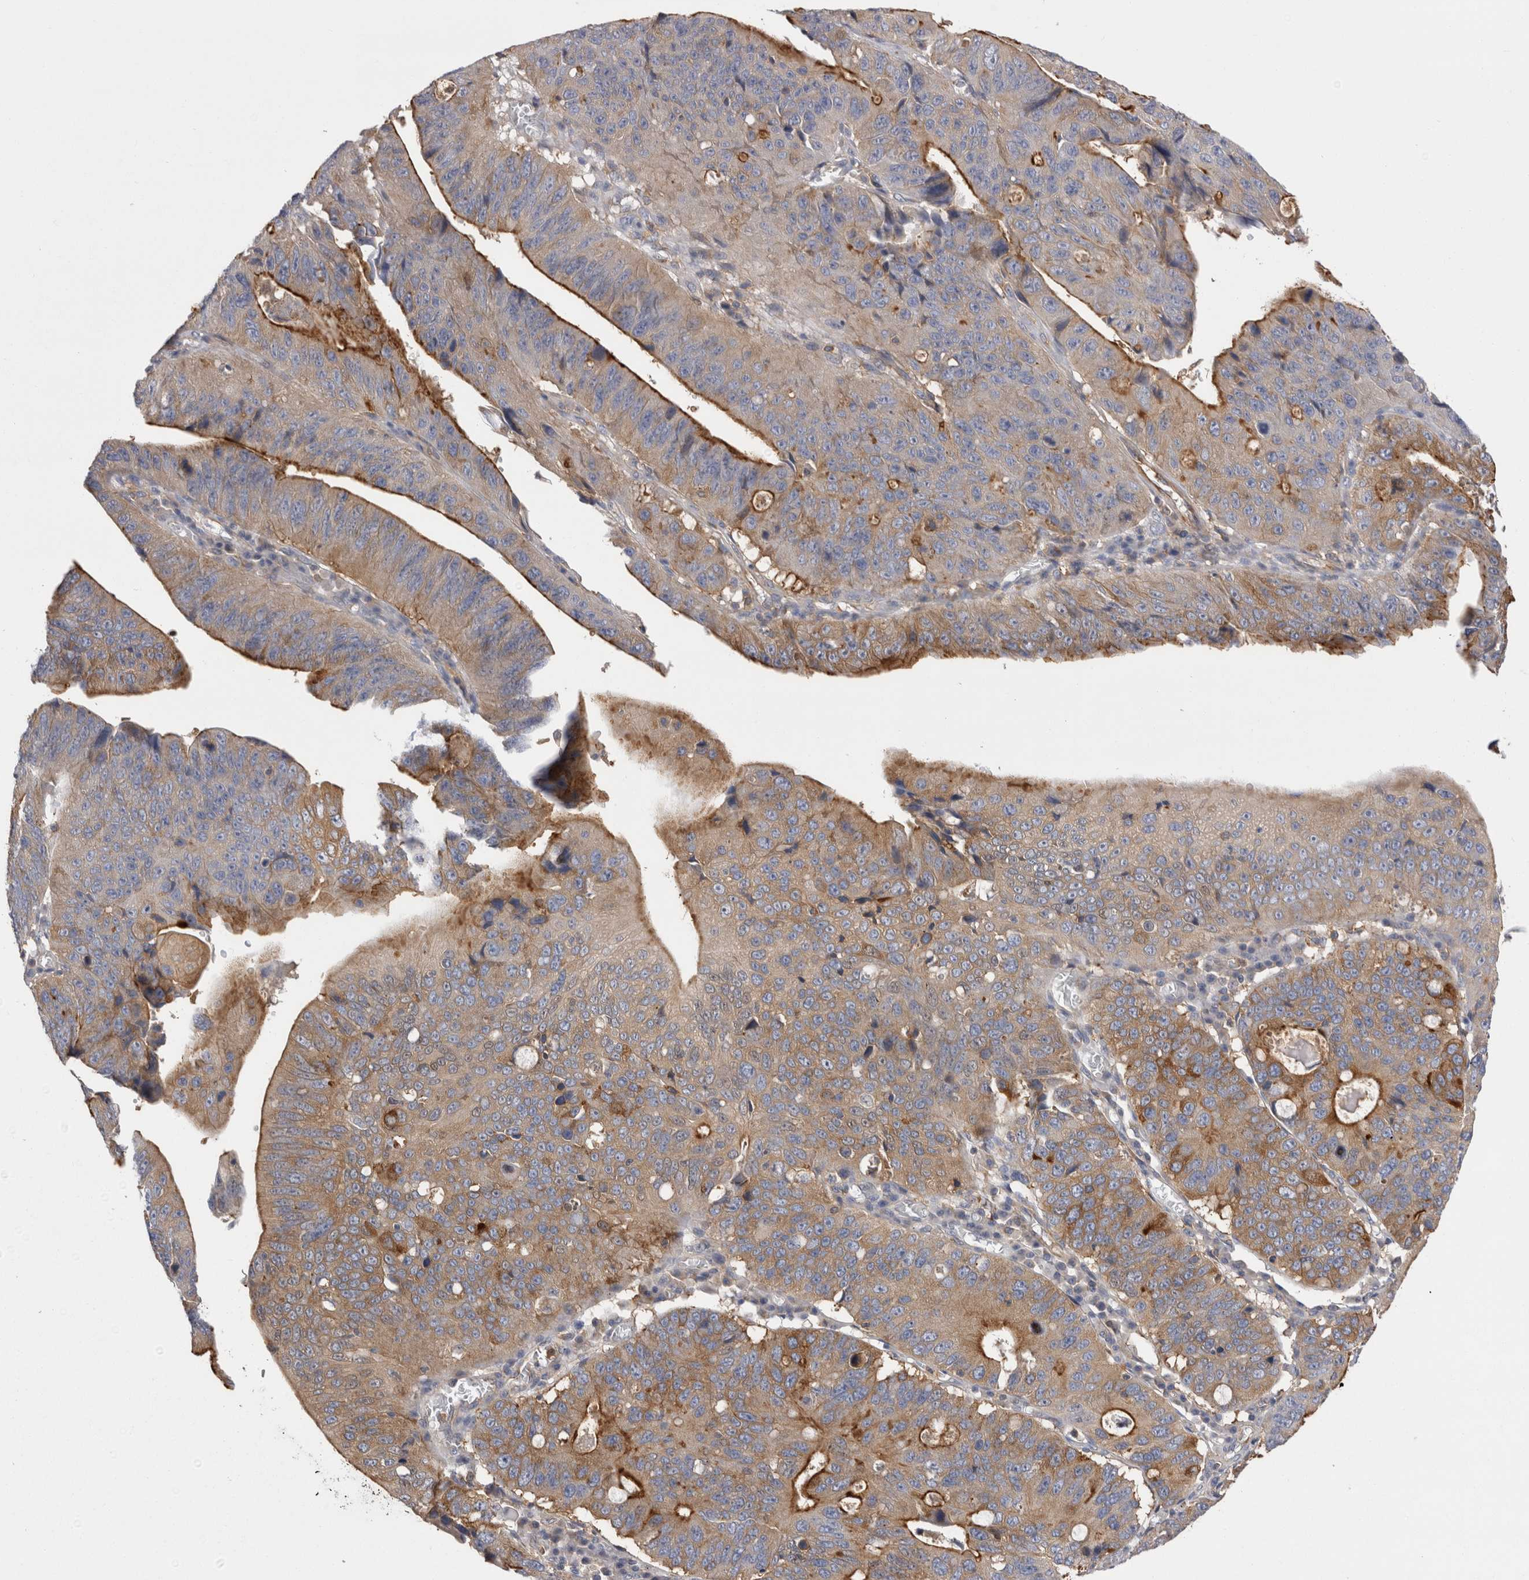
{"staining": {"intensity": "strong", "quantity": ">75%", "location": "cytoplasmic/membranous"}, "tissue": "stomach cancer", "cell_type": "Tumor cells", "image_type": "cancer", "snomed": [{"axis": "morphology", "description": "Adenocarcinoma, NOS"}, {"axis": "topography", "description": "Stomach"}], "caption": "A high amount of strong cytoplasmic/membranous positivity is appreciated in approximately >75% of tumor cells in stomach adenocarcinoma tissue.", "gene": "RAB11FIP1", "patient": {"sex": "male", "age": 59}}